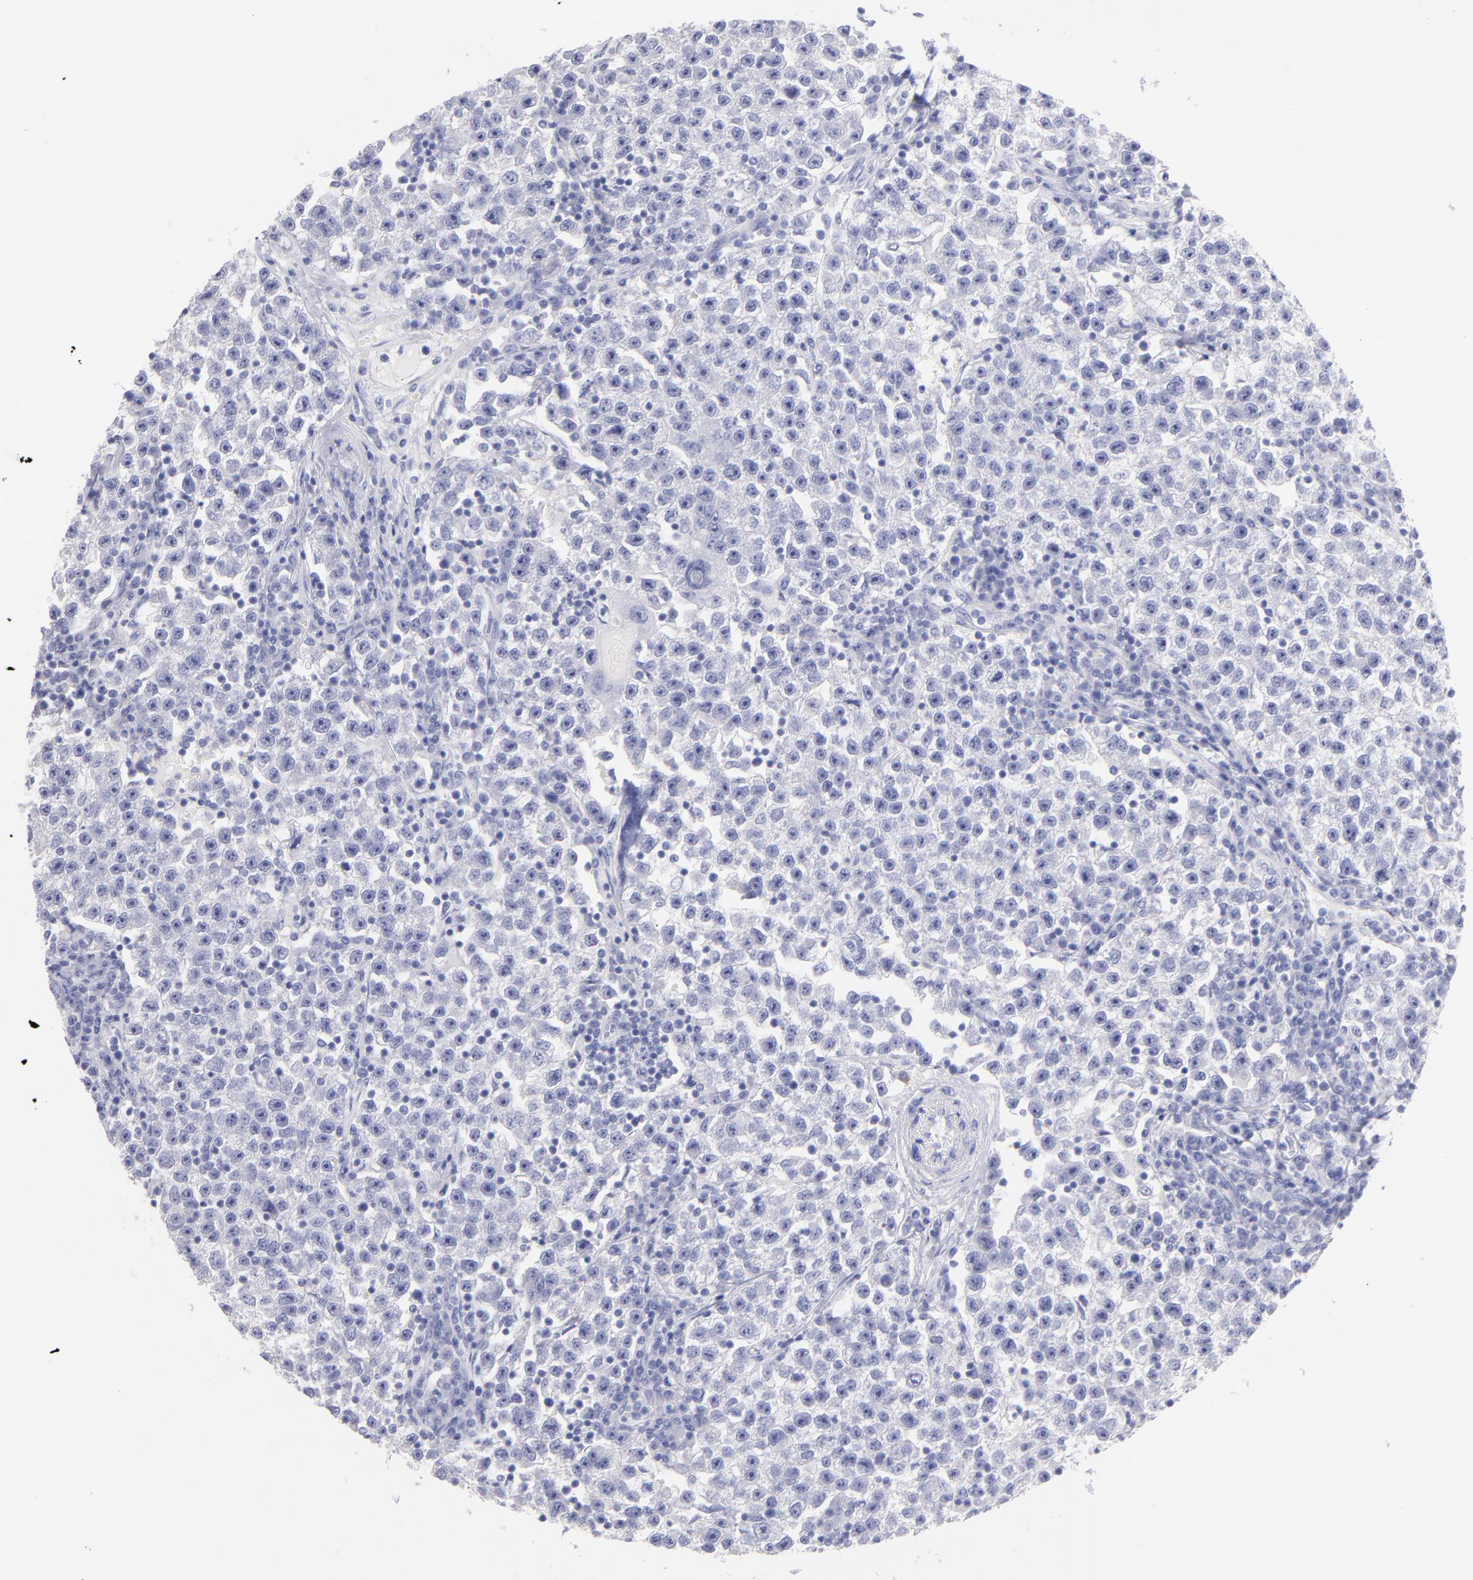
{"staining": {"intensity": "negative", "quantity": "none", "location": "none"}, "tissue": "testis cancer", "cell_type": "Tumor cells", "image_type": "cancer", "snomed": [{"axis": "morphology", "description": "Seminoma, NOS"}, {"axis": "topography", "description": "Testis"}], "caption": "Immunohistochemistry (IHC) of testis cancer (seminoma) shows no positivity in tumor cells.", "gene": "SCGN", "patient": {"sex": "male", "age": 22}}